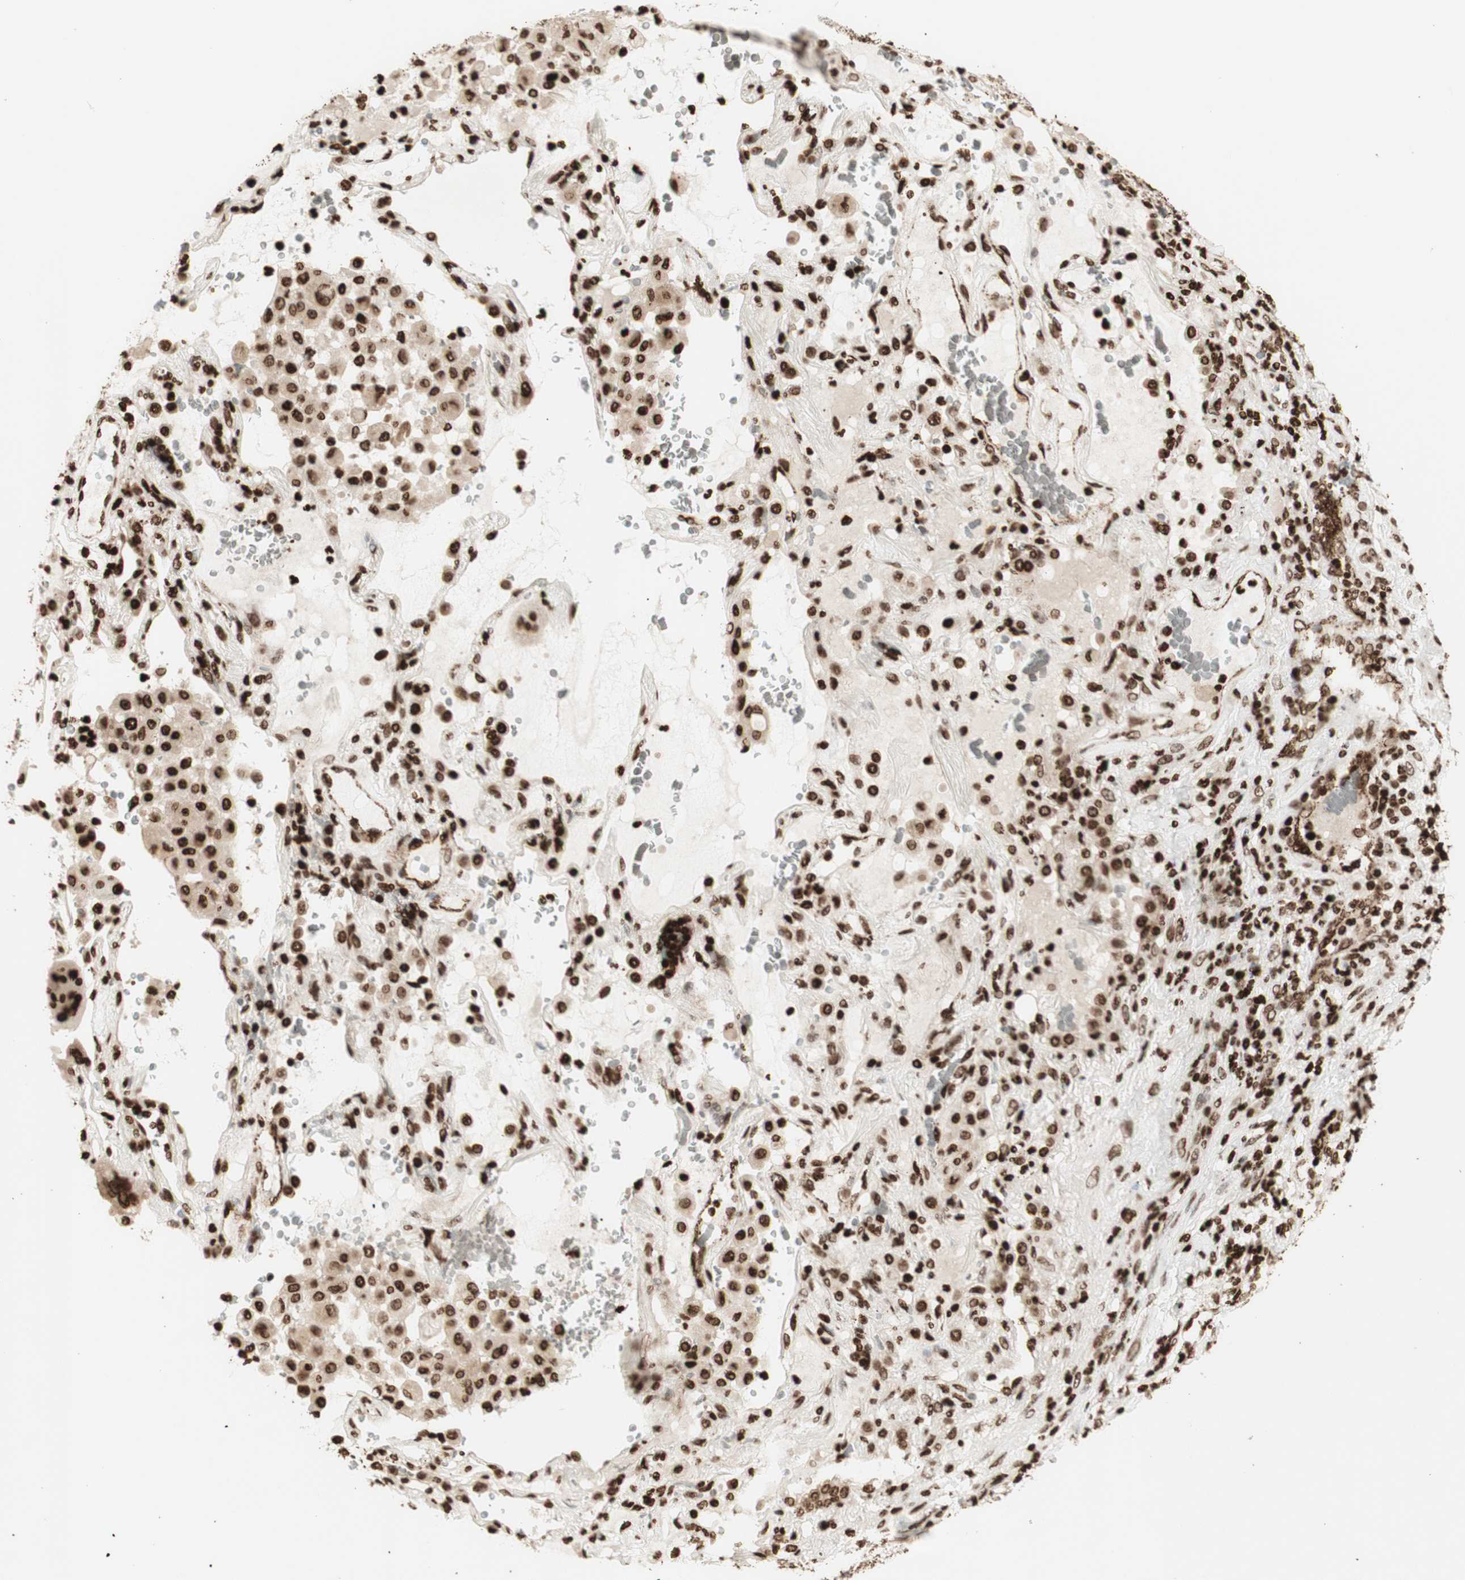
{"staining": {"intensity": "strong", "quantity": ">75%", "location": "cytoplasmic/membranous,nuclear"}, "tissue": "lung cancer", "cell_type": "Tumor cells", "image_type": "cancer", "snomed": [{"axis": "morphology", "description": "Squamous cell carcinoma, NOS"}, {"axis": "topography", "description": "Lung"}], "caption": "A brown stain highlights strong cytoplasmic/membranous and nuclear staining of a protein in human lung cancer tumor cells.", "gene": "NCAPD2", "patient": {"sex": "male", "age": 57}}